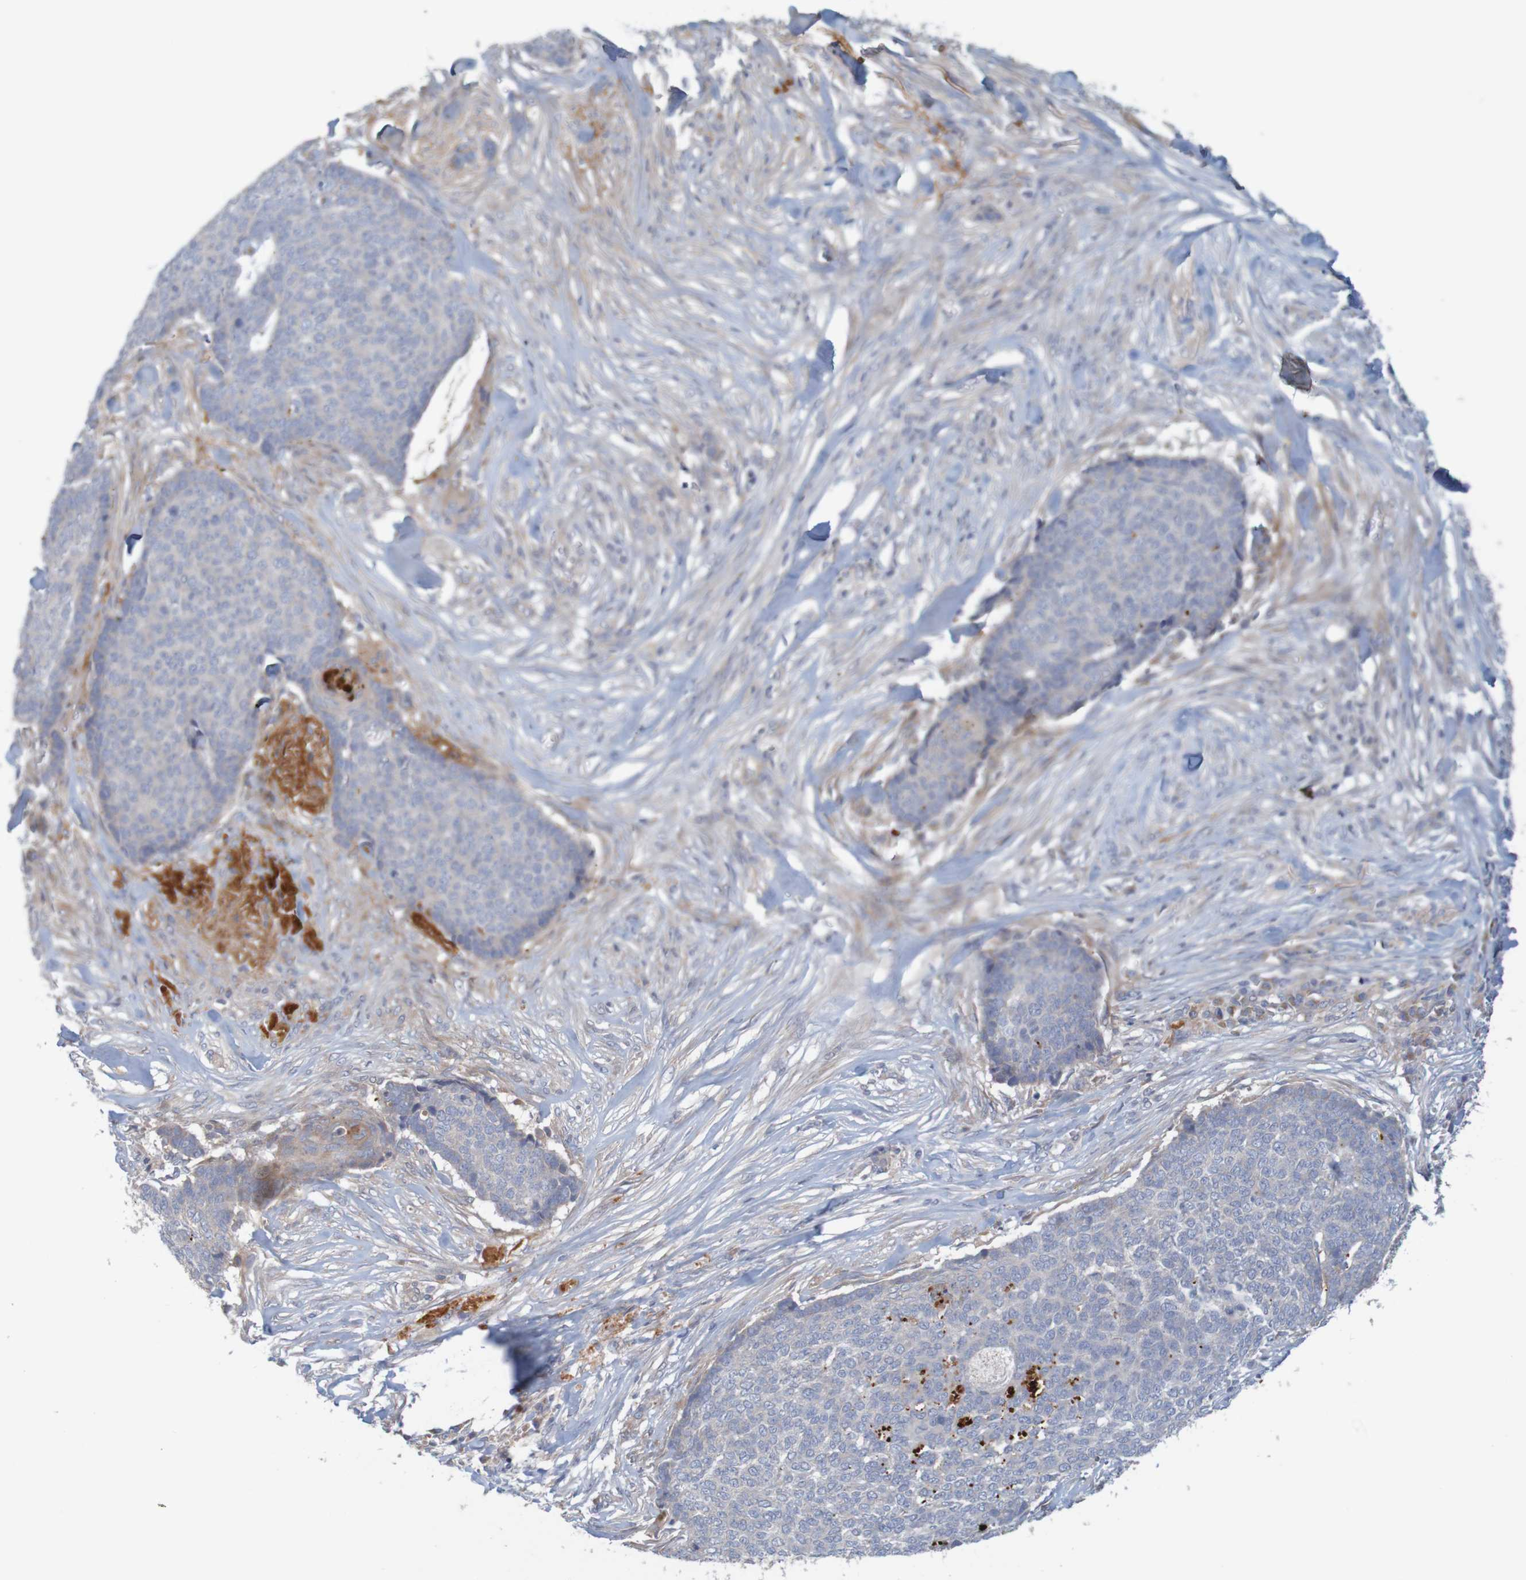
{"staining": {"intensity": "negative", "quantity": "none", "location": "none"}, "tissue": "skin cancer", "cell_type": "Tumor cells", "image_type": "cancer", "snomed": [{"axis": "morphology", "description": "Basal cell carcinoma"}, {"axis": "topography", "description": "Skin"}], "caption": "Image shows no significant protein expression in tumor cells of basal cell carcinoma (skin).", "gene": "KRT23", "patient": {"sex": "male", "age": 84}}